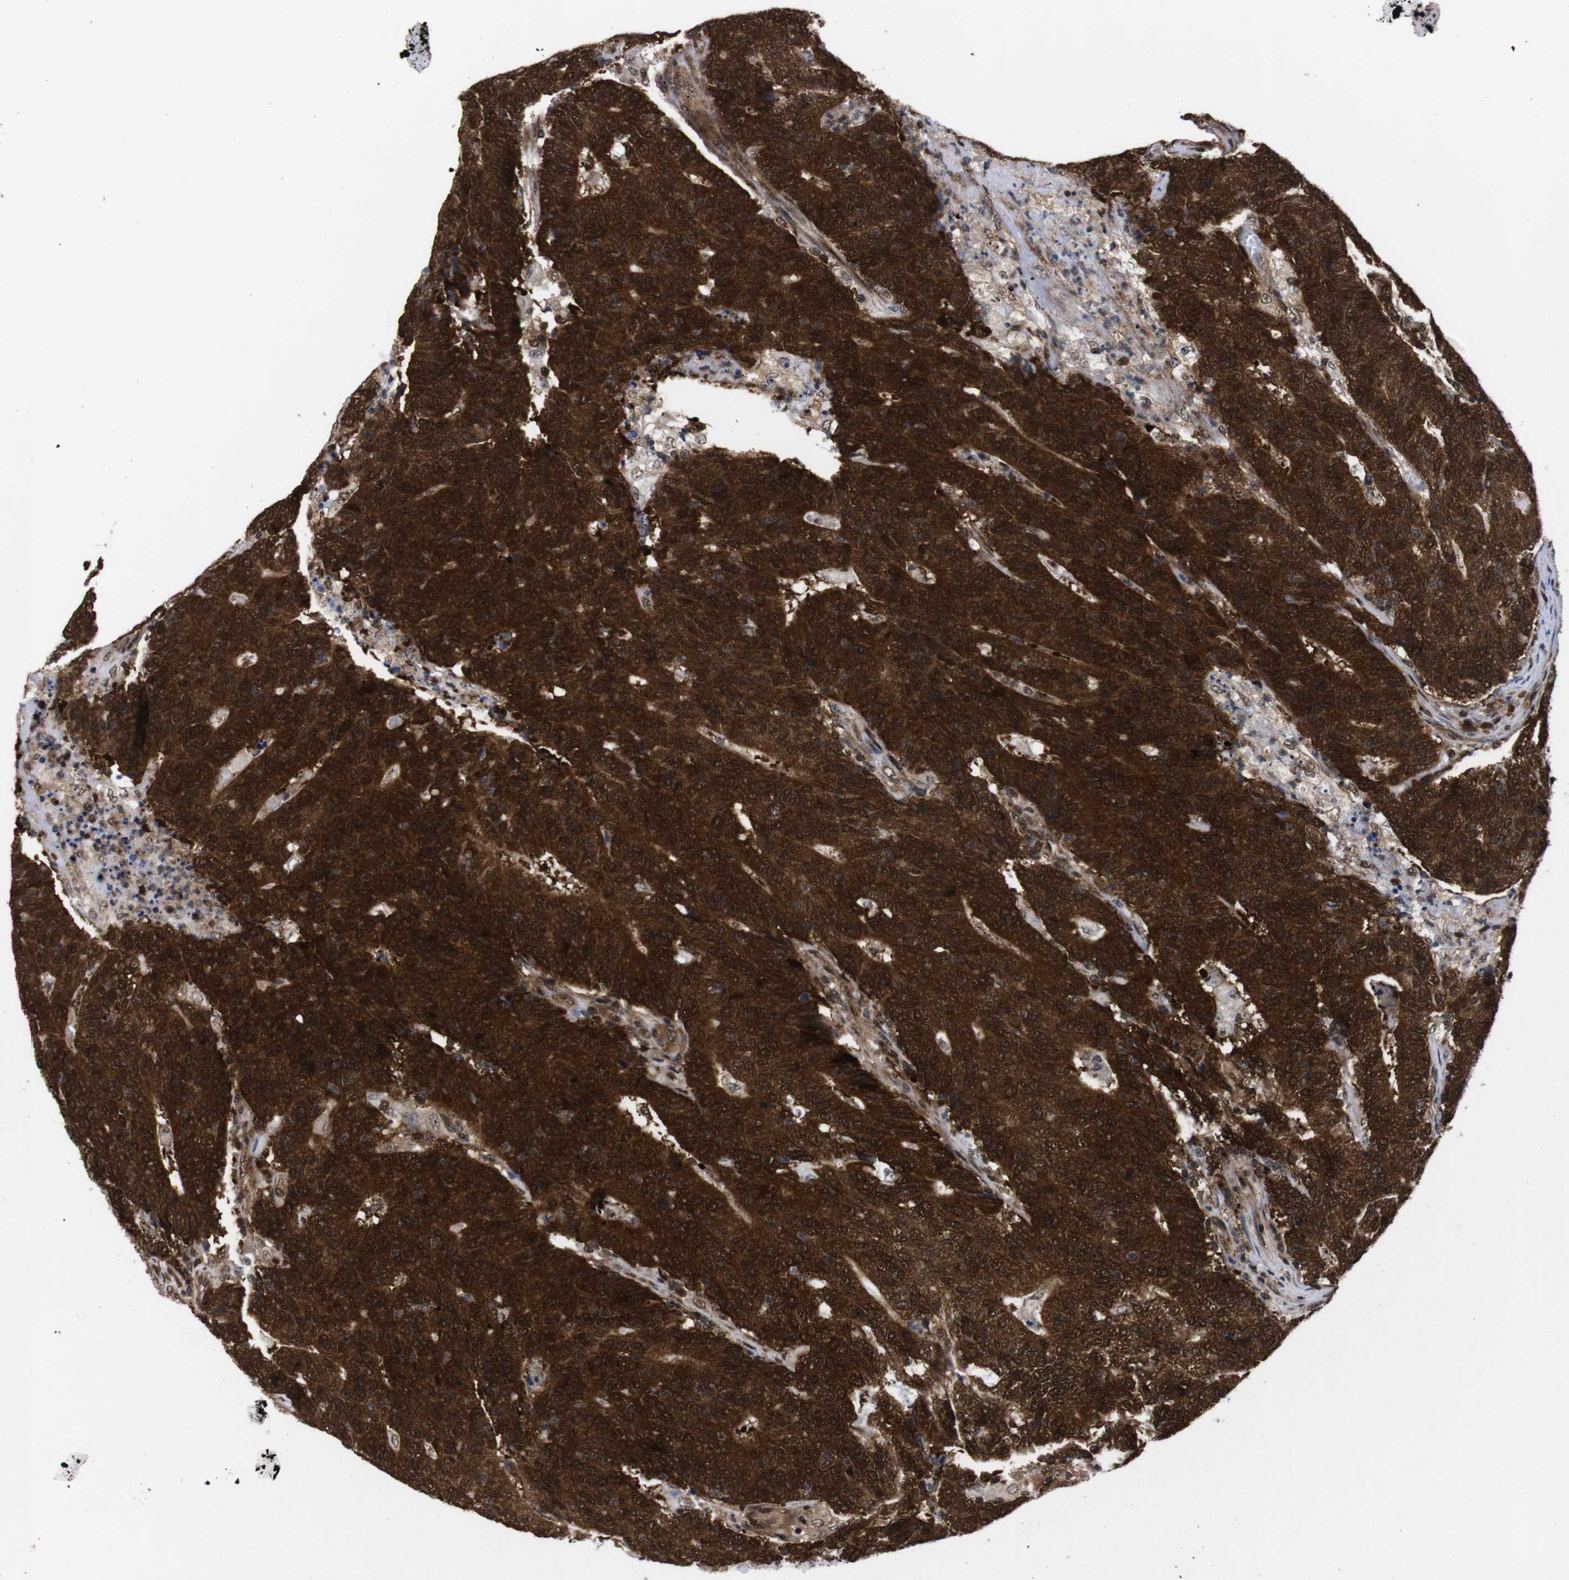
{"staining": {"intensity": "strong", "quantity": ">75%", "location": "cytoplasmic/membranous,nuclear"}, "tissue": "colorectal cancer", "cell_type": "Tumor cells", "image_type": "cancer", "snomed": [{"axis": "morphology", "description": "Normal tissue, NOS"}, {"axis": "morphology", "description": "Adenocarcinoma, NOS"}, {"axis": "topography", "description": "Colon"}], "caption": "There is high levels of strong cytoplasmic/membranous and nuclear staining in tumor cells of colorectal cancer (adenocarcinoma), as demonstrated by immunohistochemical staining (brown color).", "gene": "UBQLN2", "patient": {"sex": "female", "age": 75}}